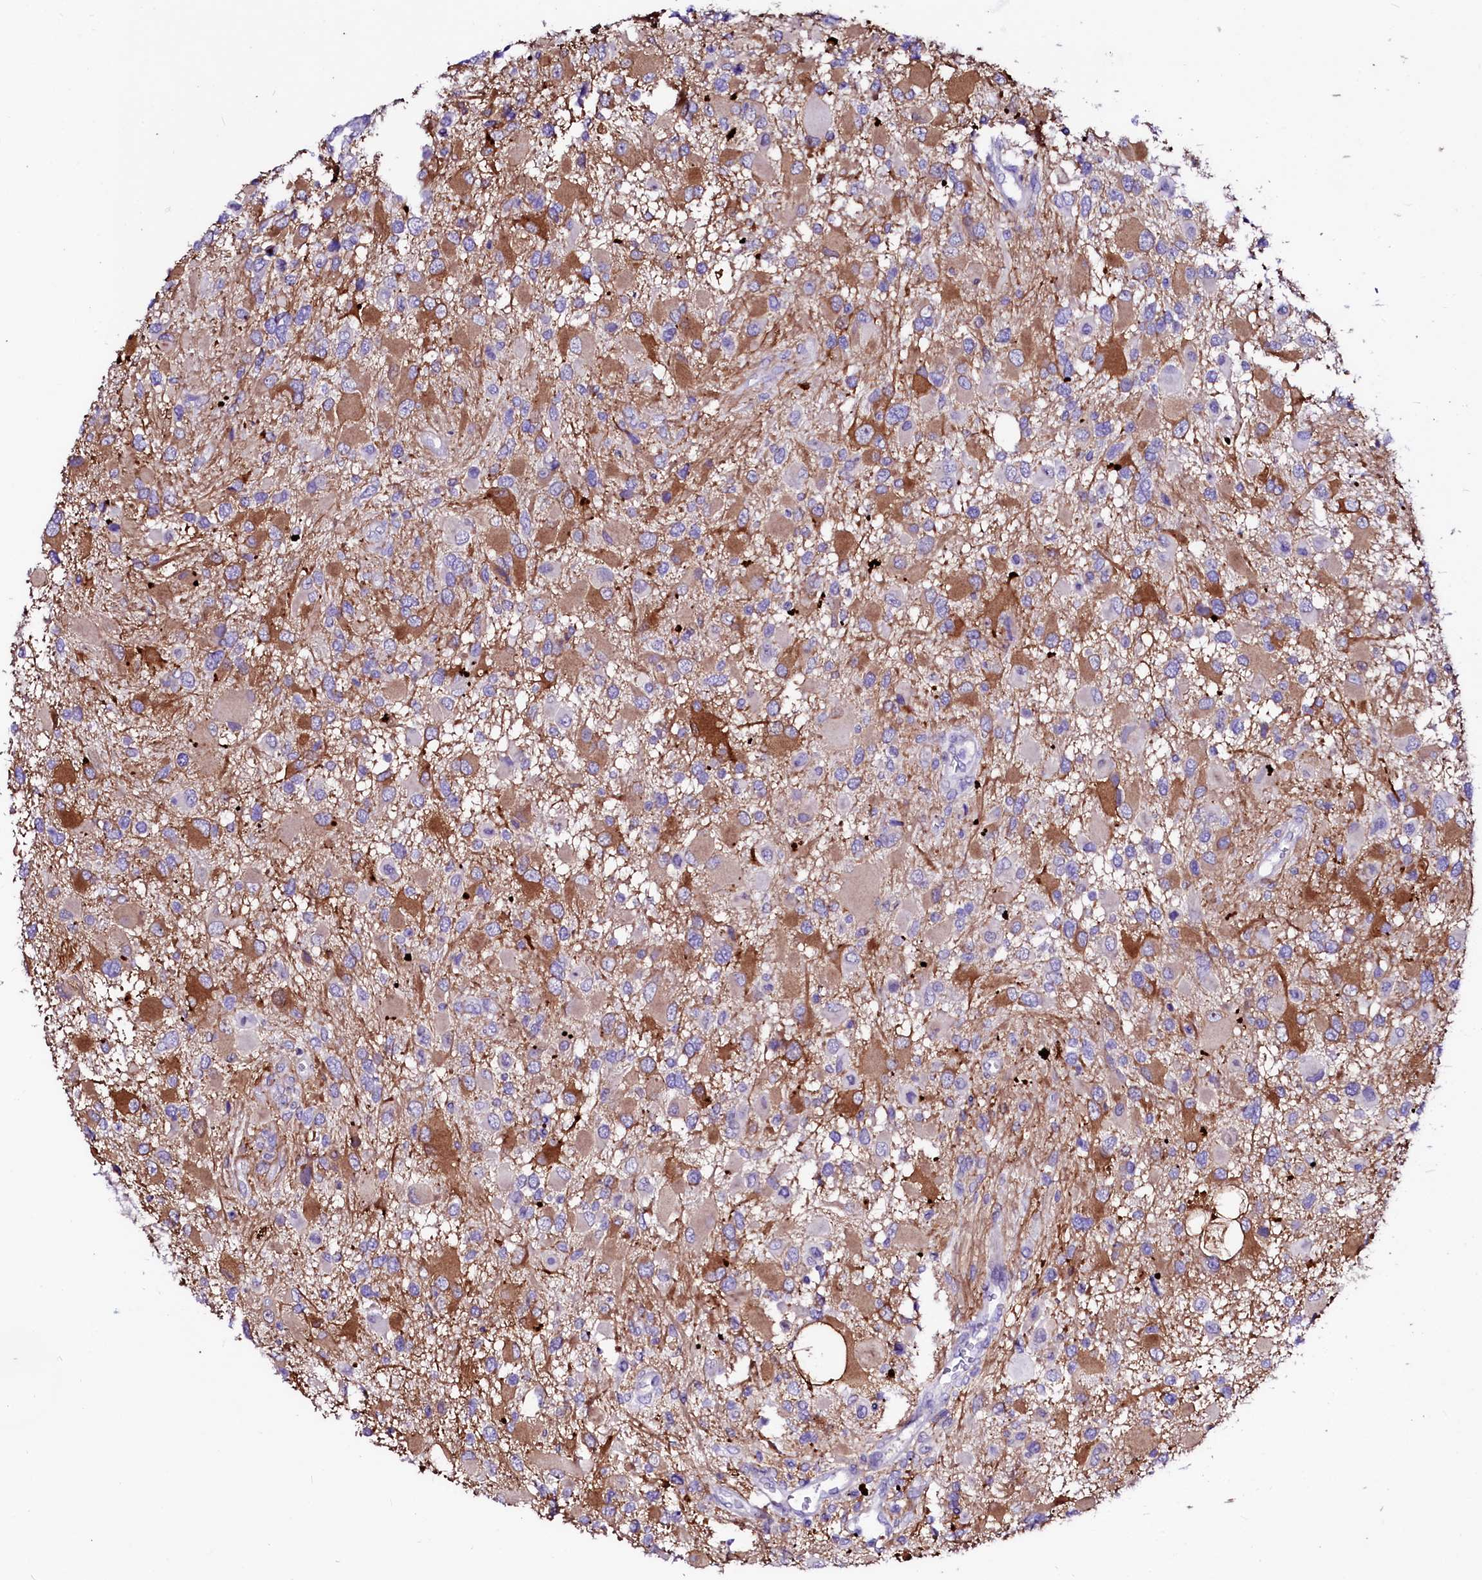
{"staining": {"intensity": "moderate", "quantity": "25%-75%", "location": "cytoplasmic/membranous"}, "tissue": "glioma", "cell_type": "Tumor cells", "image_type": "cancer", "snomed": [{"axis": "morphology", "description": "Glioma, malignant, High grade"}, {"axis": "topography", "description": "Brain"}], "caption": "Moderate cytoplasmic/membranous staining for a protein is seen in about 25%-75% of tumor cells of glioma using immunohistochemistry.", "gene": "BTBD16", "patient": {"sex": "male", "age": 53}}